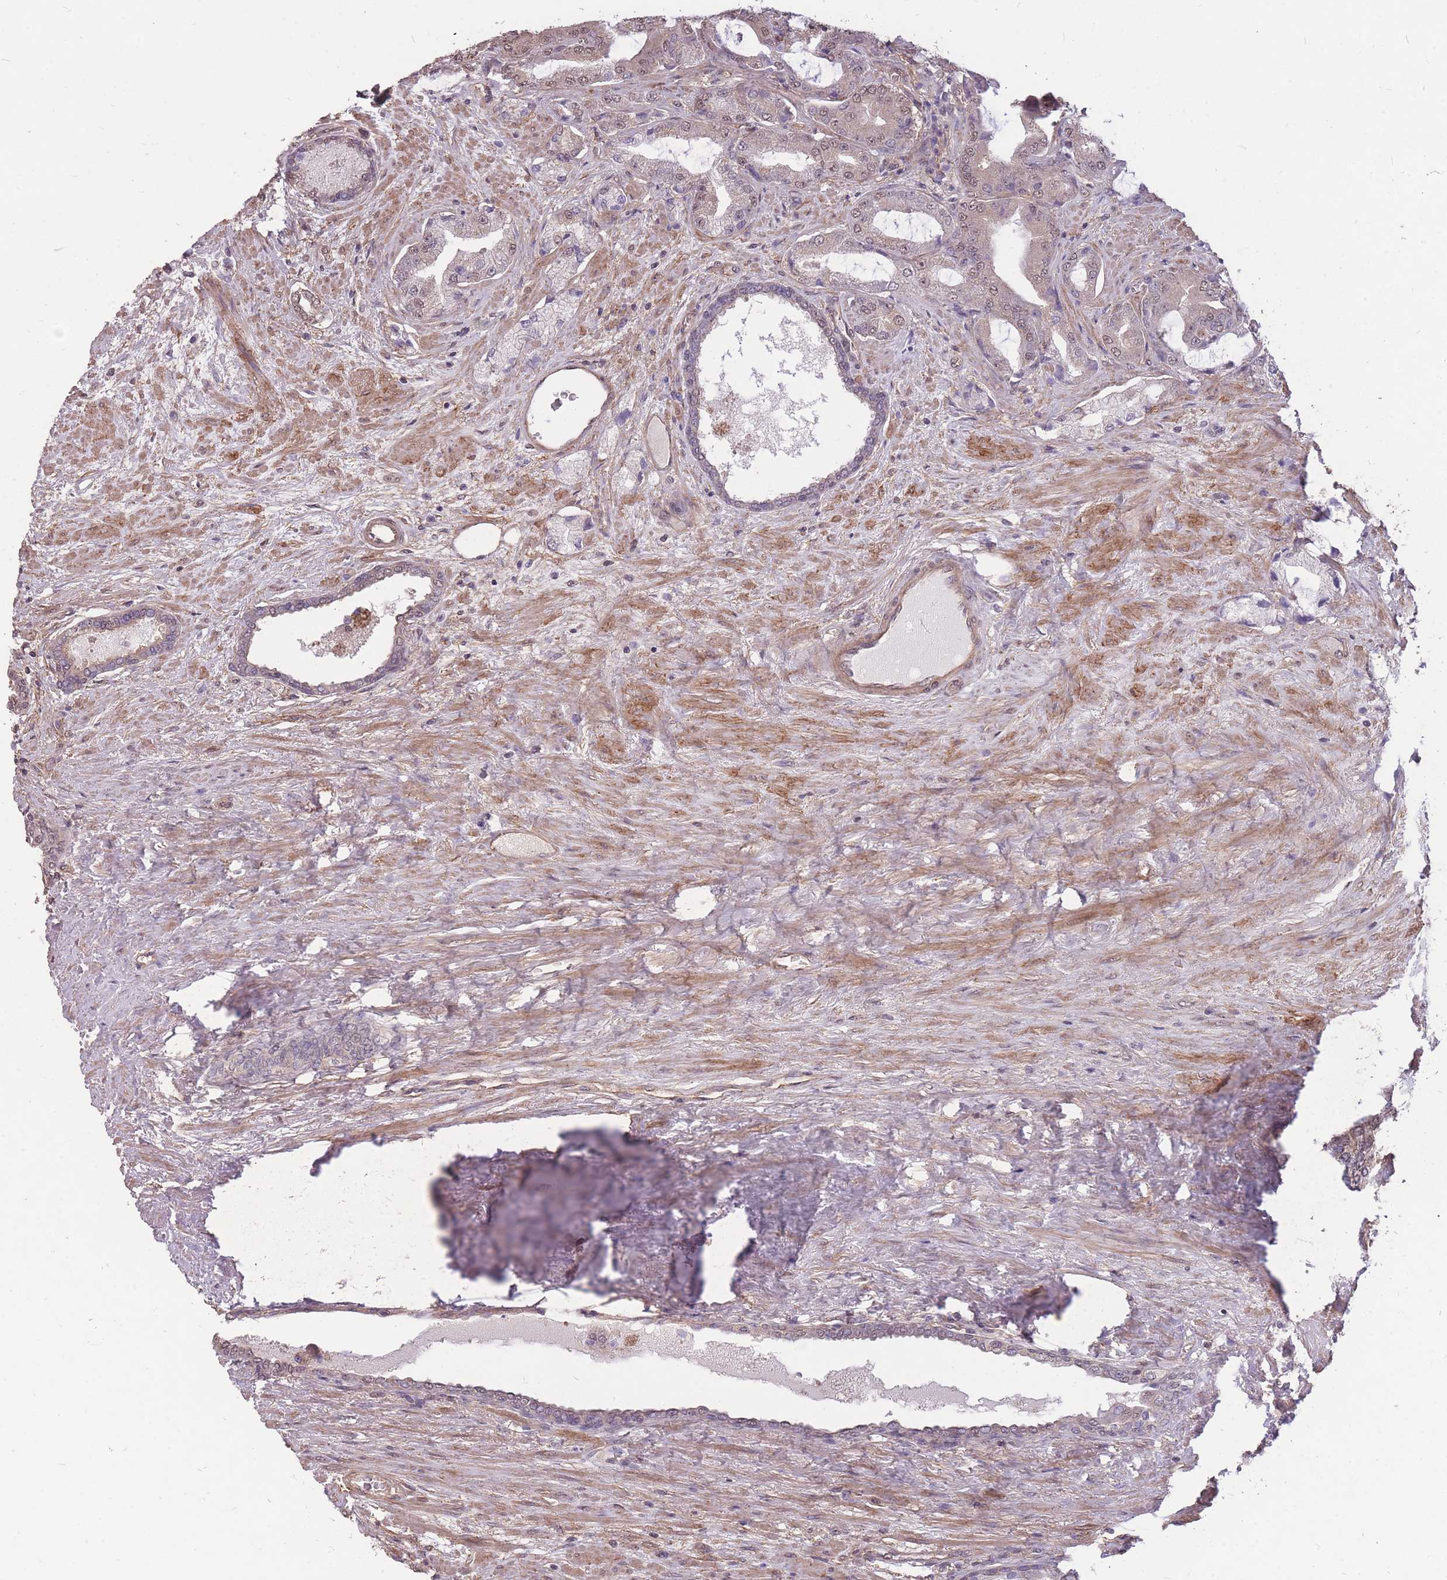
{"staining": {"intensity": "weak", "quantity": "<25%", "location": "nuclear"}, "tissue": "prostate cancer", "cell_type": "Tumor cells", "image_type": "cancer", "snomed": [{"axis": "morphology", "description": "Adenocarcinoma, High grade"}, {"axis": "topography", "description": "Prostate"}], "caption": "High power microscopy photomicrograph of an immunohistochemistry (IHC) histopathology image of prostate high-grade adenocarcinoma, revealing no significant staining in tumor cells. Nuclei are stained in blue.", "gene": "DYNC1LI2", "patient": {"sex": "male", "age": 68}}